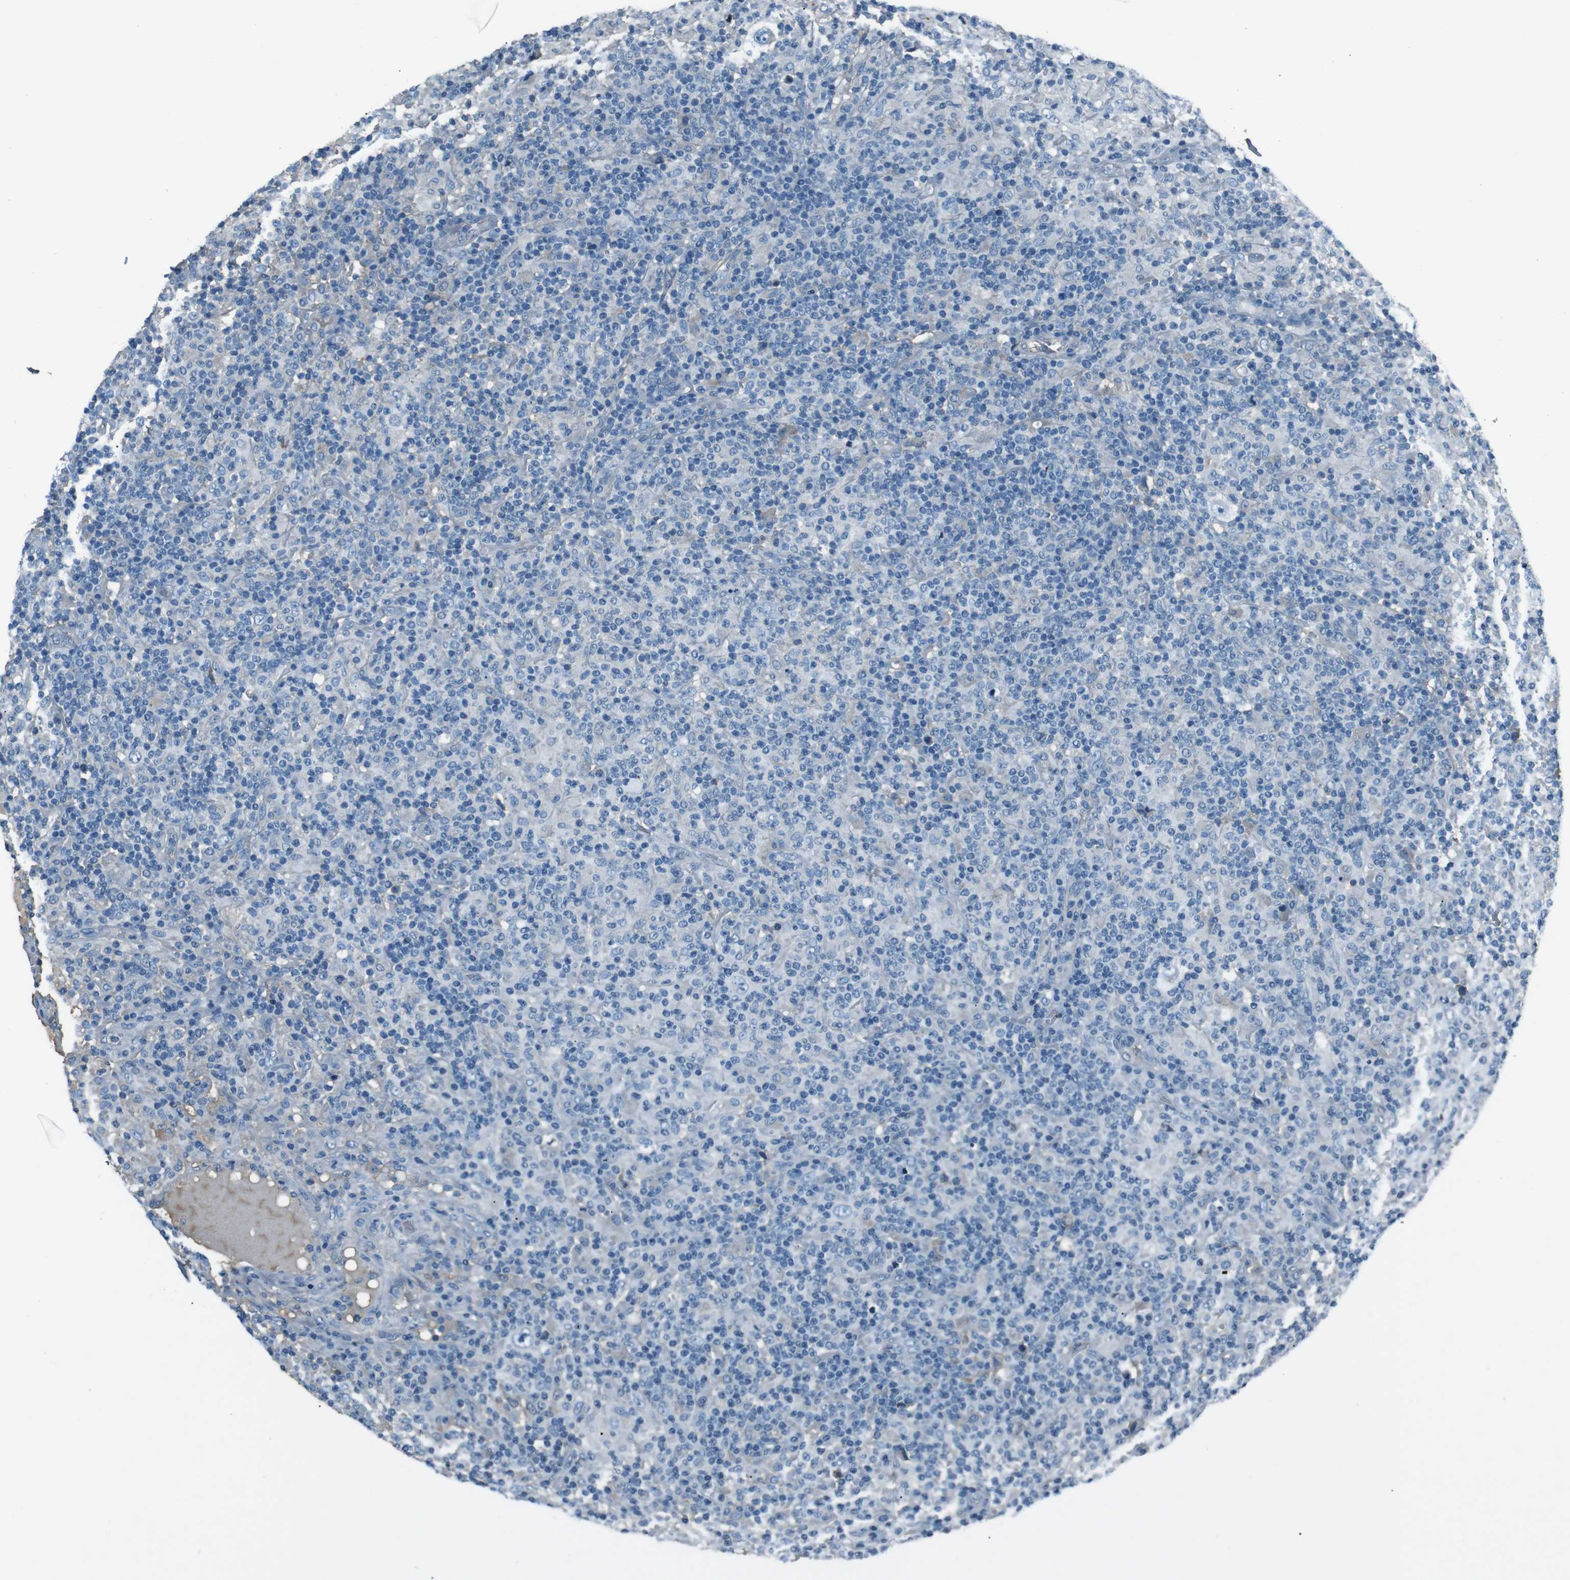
{"staining": {"intensity": "negative", "quantity": "none", "location": "none"}, "tissue": "lymphoma", "cell_type": "Tumor cells", "image_type": "cancer", "snomed": [{"axis": "morphology", "description": "Hodgkin's disease, NOS"}, {"axis": "topography", "description": "Lymph node"}], "caption": "High power microscopy photomicrograph of an immunohistochemistry (IHC) micrograph of lymphoma, revealing no significant positivity in tumor cells.", "gene": "LEP", "patient": {"sex": "male", "age": 70}}